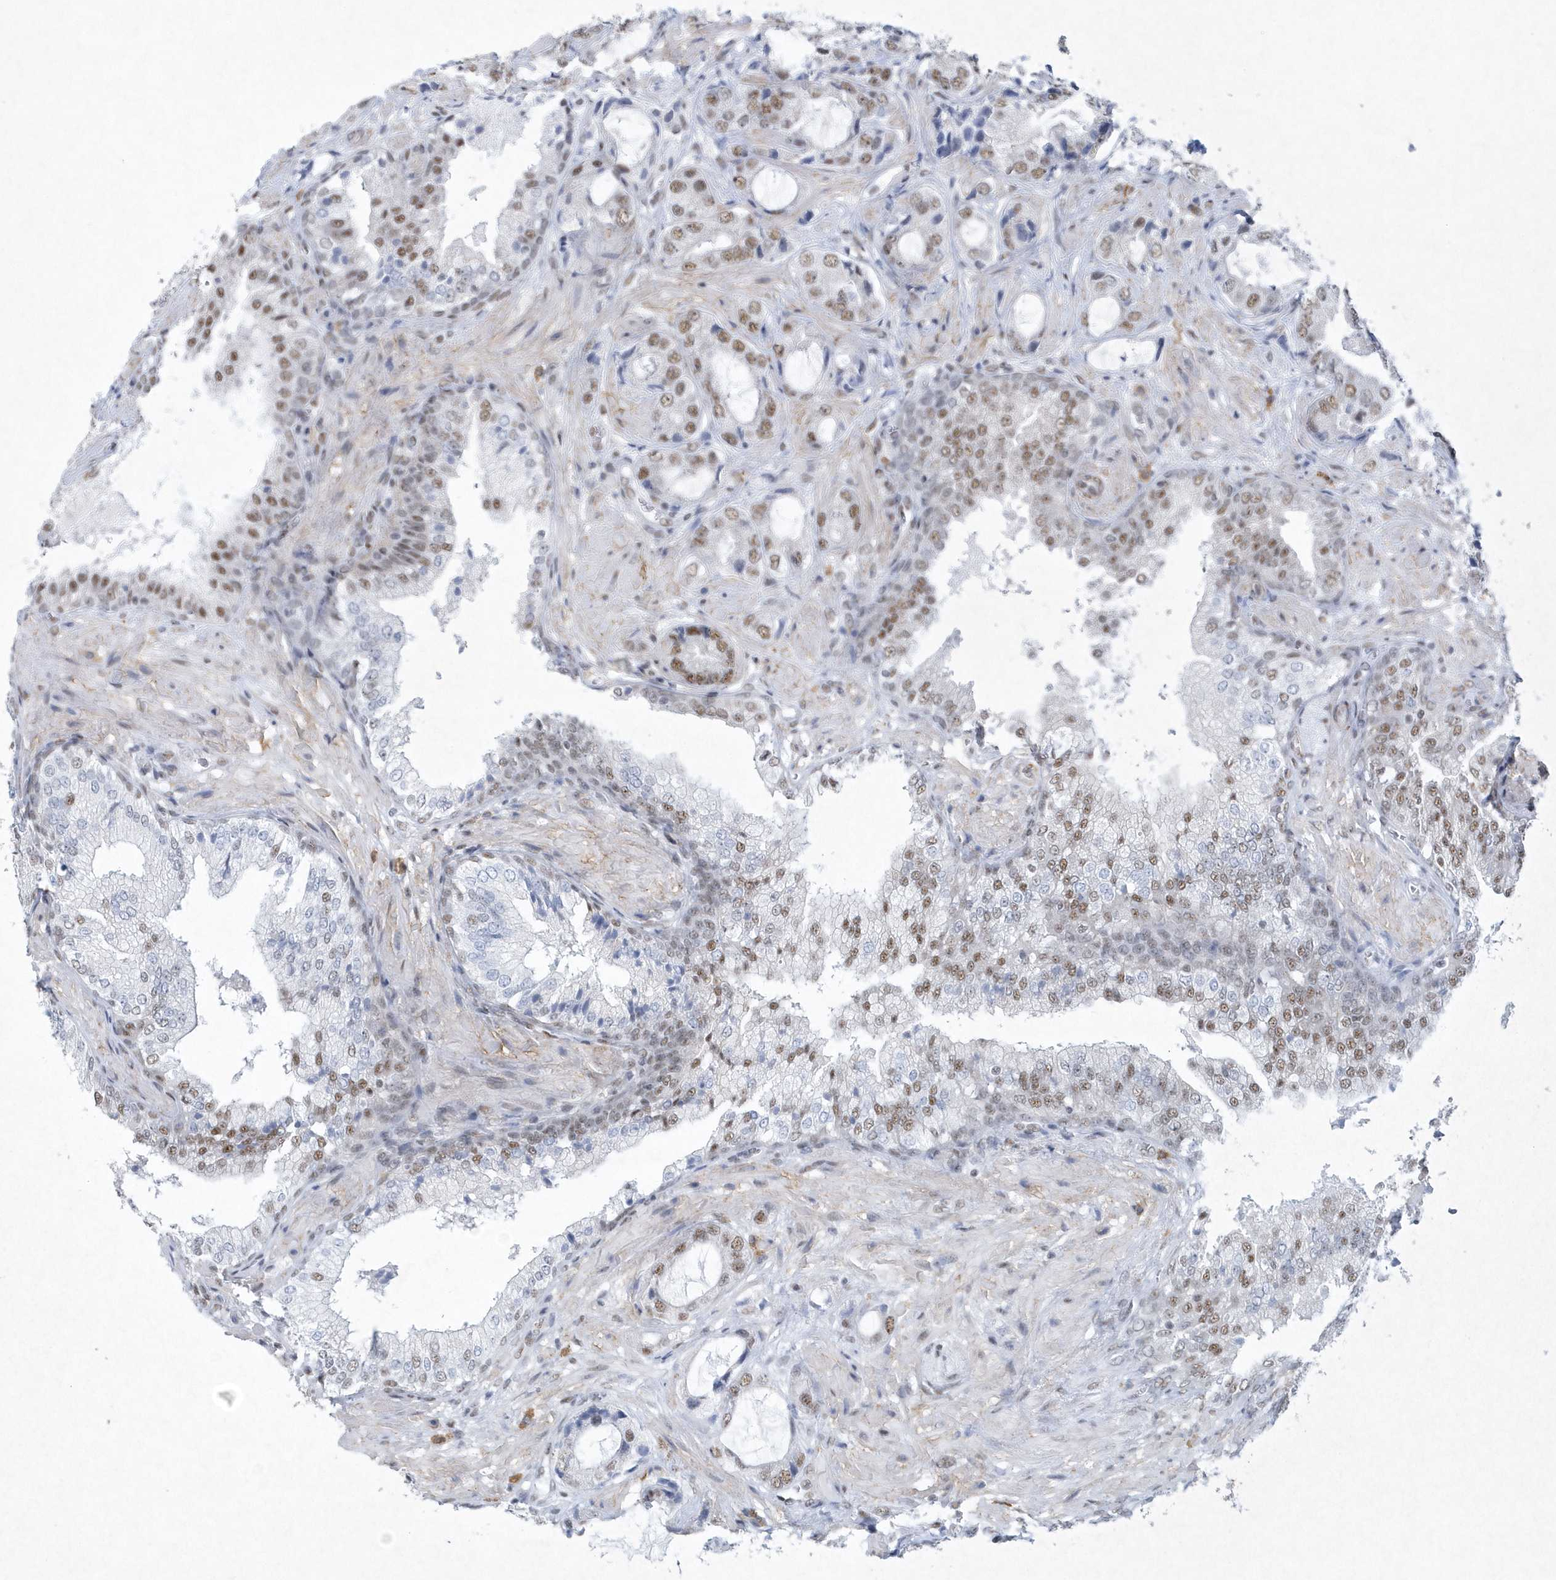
{"staining": {"intensity": "moderate", "quantity": ">75%", "location": "nuclear"}, "tissue": "prostate cancer", "cell_type": "Tumor cells", "image_type": "cancer", "snomed": [{"axis": "morphology", "description": "Normal tissue, NOS"}, {"axis": "morphology", "description": "Adenocarcinoma, High grade"}, {"axis": "topography", "description": "Prostate"}, {"axis": "topography", "description": "Peripheral nerve tissue"}], "caption": "This histopathology image displays immunohistochemistry staining of human prostate high-grade adenocarcinoma, with medium moderate nuclear expression in about >75% of tumor cells.", "gene": "DCLRE1A", "patient": {"sex": "male", "age": 59}}